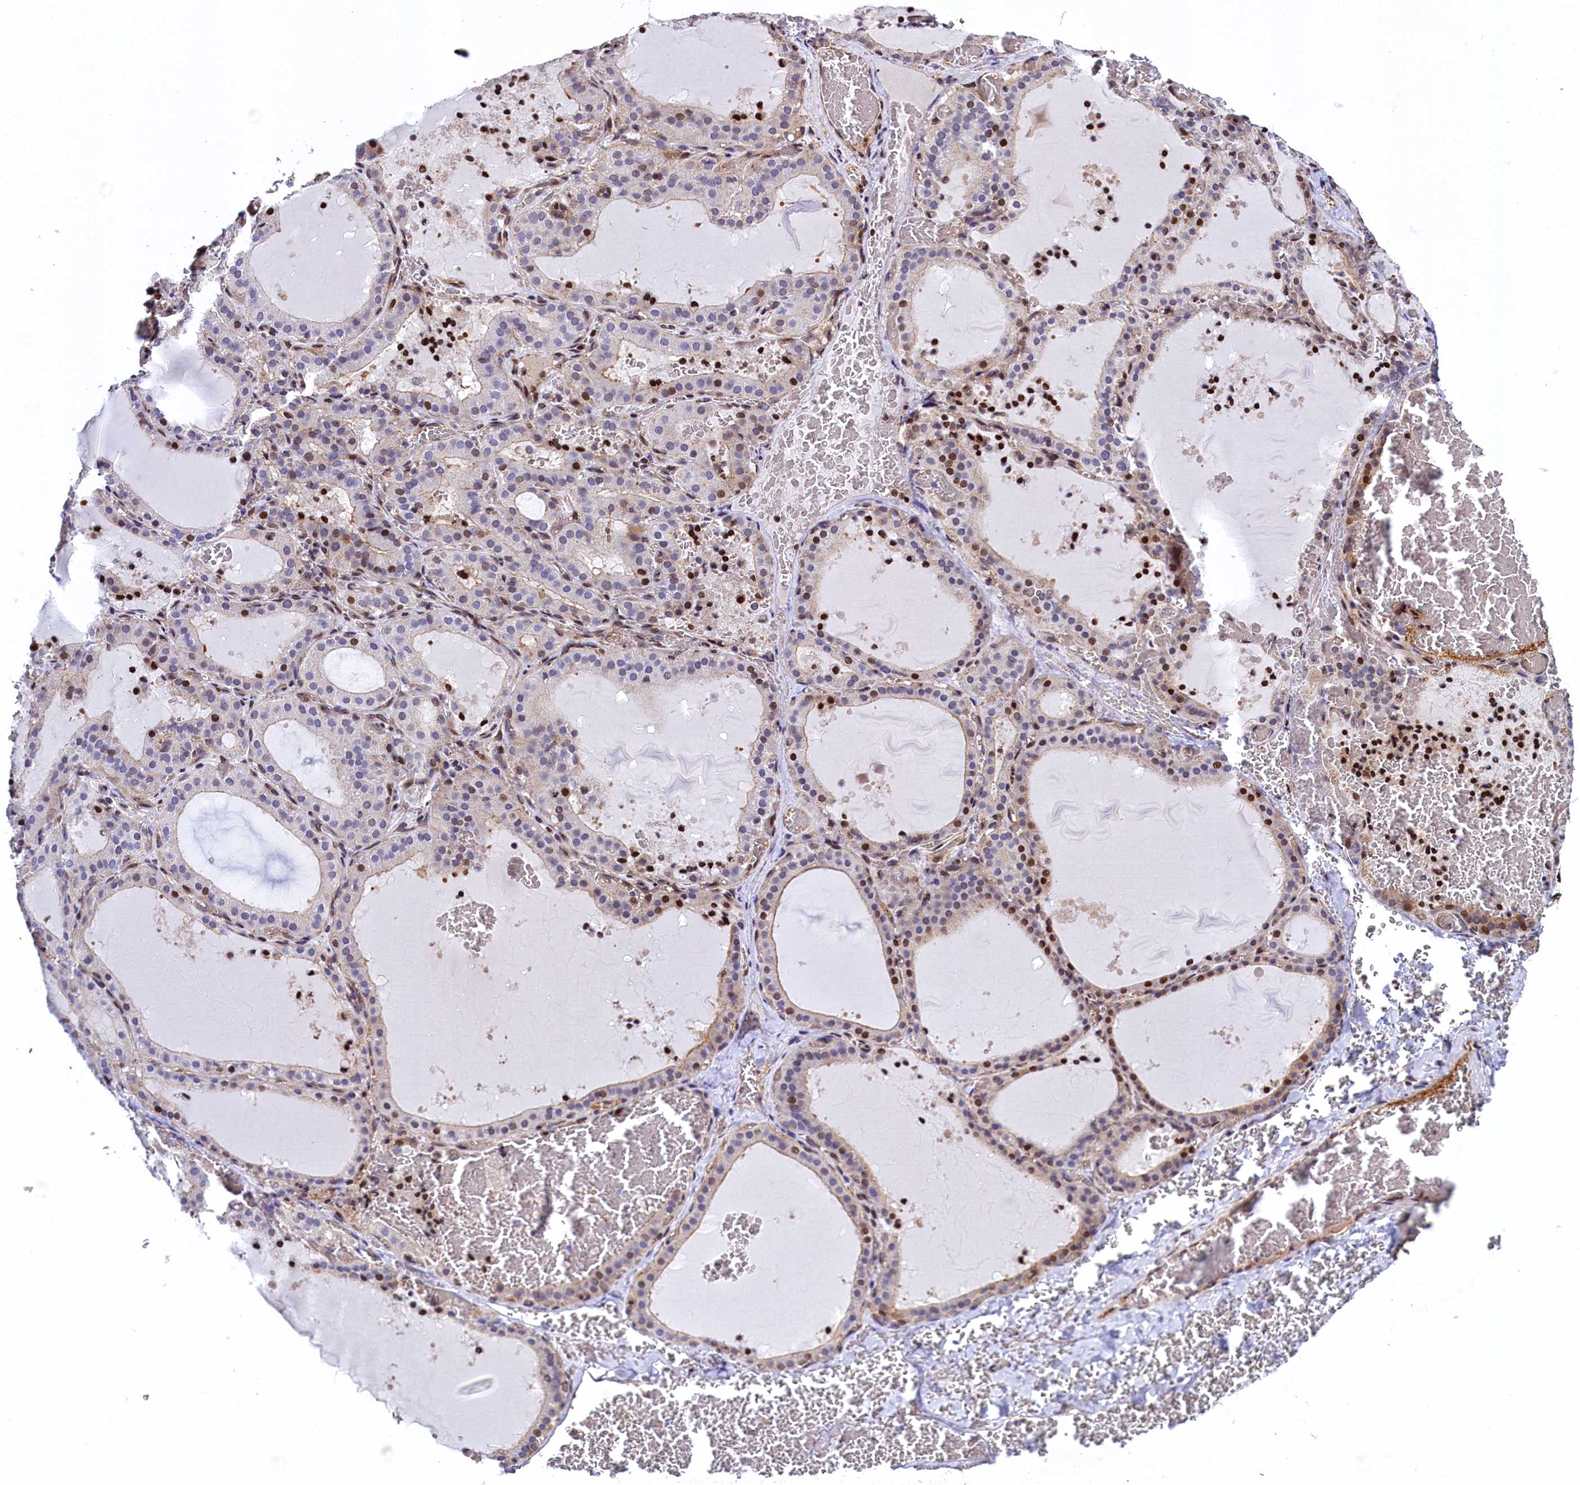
{"staining": {"intensity": "moderate", "quantity": "25%-75%", "location": "cytoplasmic/membranous,nuclear"}, "tissue": "thyroid gland", "cell_type": "Glandular cells", "image_type": "normal", "snomed": [{"axis": "morphology", "description": "Normal tissue, NOS"}, {"axis": "topography", "description": "Thyroid gland"}], "caption": "Moderate cytoplasmic/membranous,nuclear protein staining is seen in approximately 25%-75% of glandular cells in thyroid gland.", "gene": "TGDS", "patient": {"sex": "female", "age": 39}}